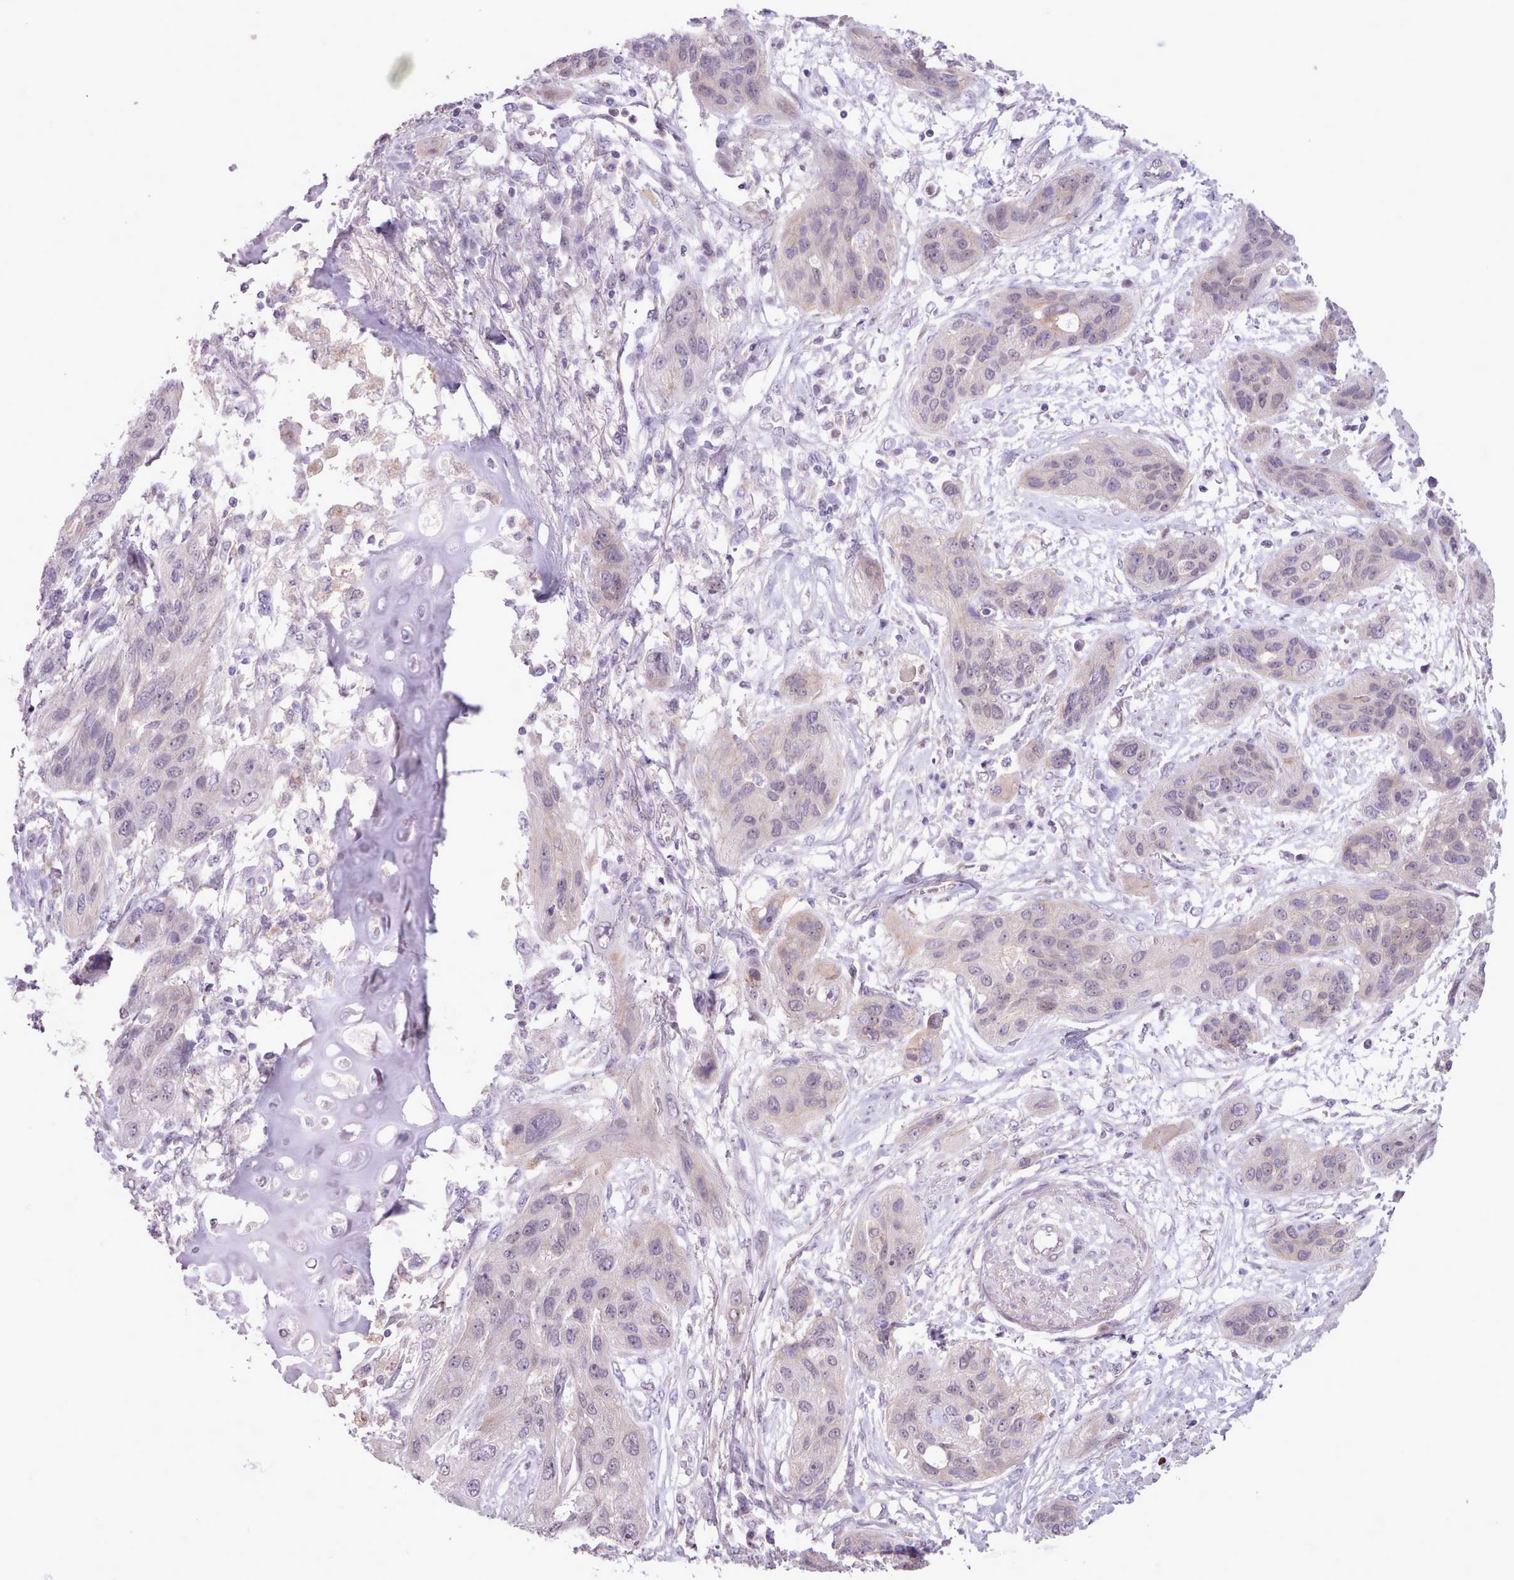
{"staining": {"intensity": "weak", "quantity": "25%-75%", "location": "nuclear"}, "tissue": "lung cancer", "cell_type": "Tumor cells", "image_type": "cancer", "snomed": [{"axis": "morphology", "description": "Squamous cell carcinoma, NOS"}, {"axis": "topography", "description": "Lung"}], "caption": "Tumor cells demonstrate weak nuclear staining in about 25%-75% of cells in lung squamous cell carcinoma.", "gene": "SLURP1", "patient": {"sex": "female", "age": 70}}